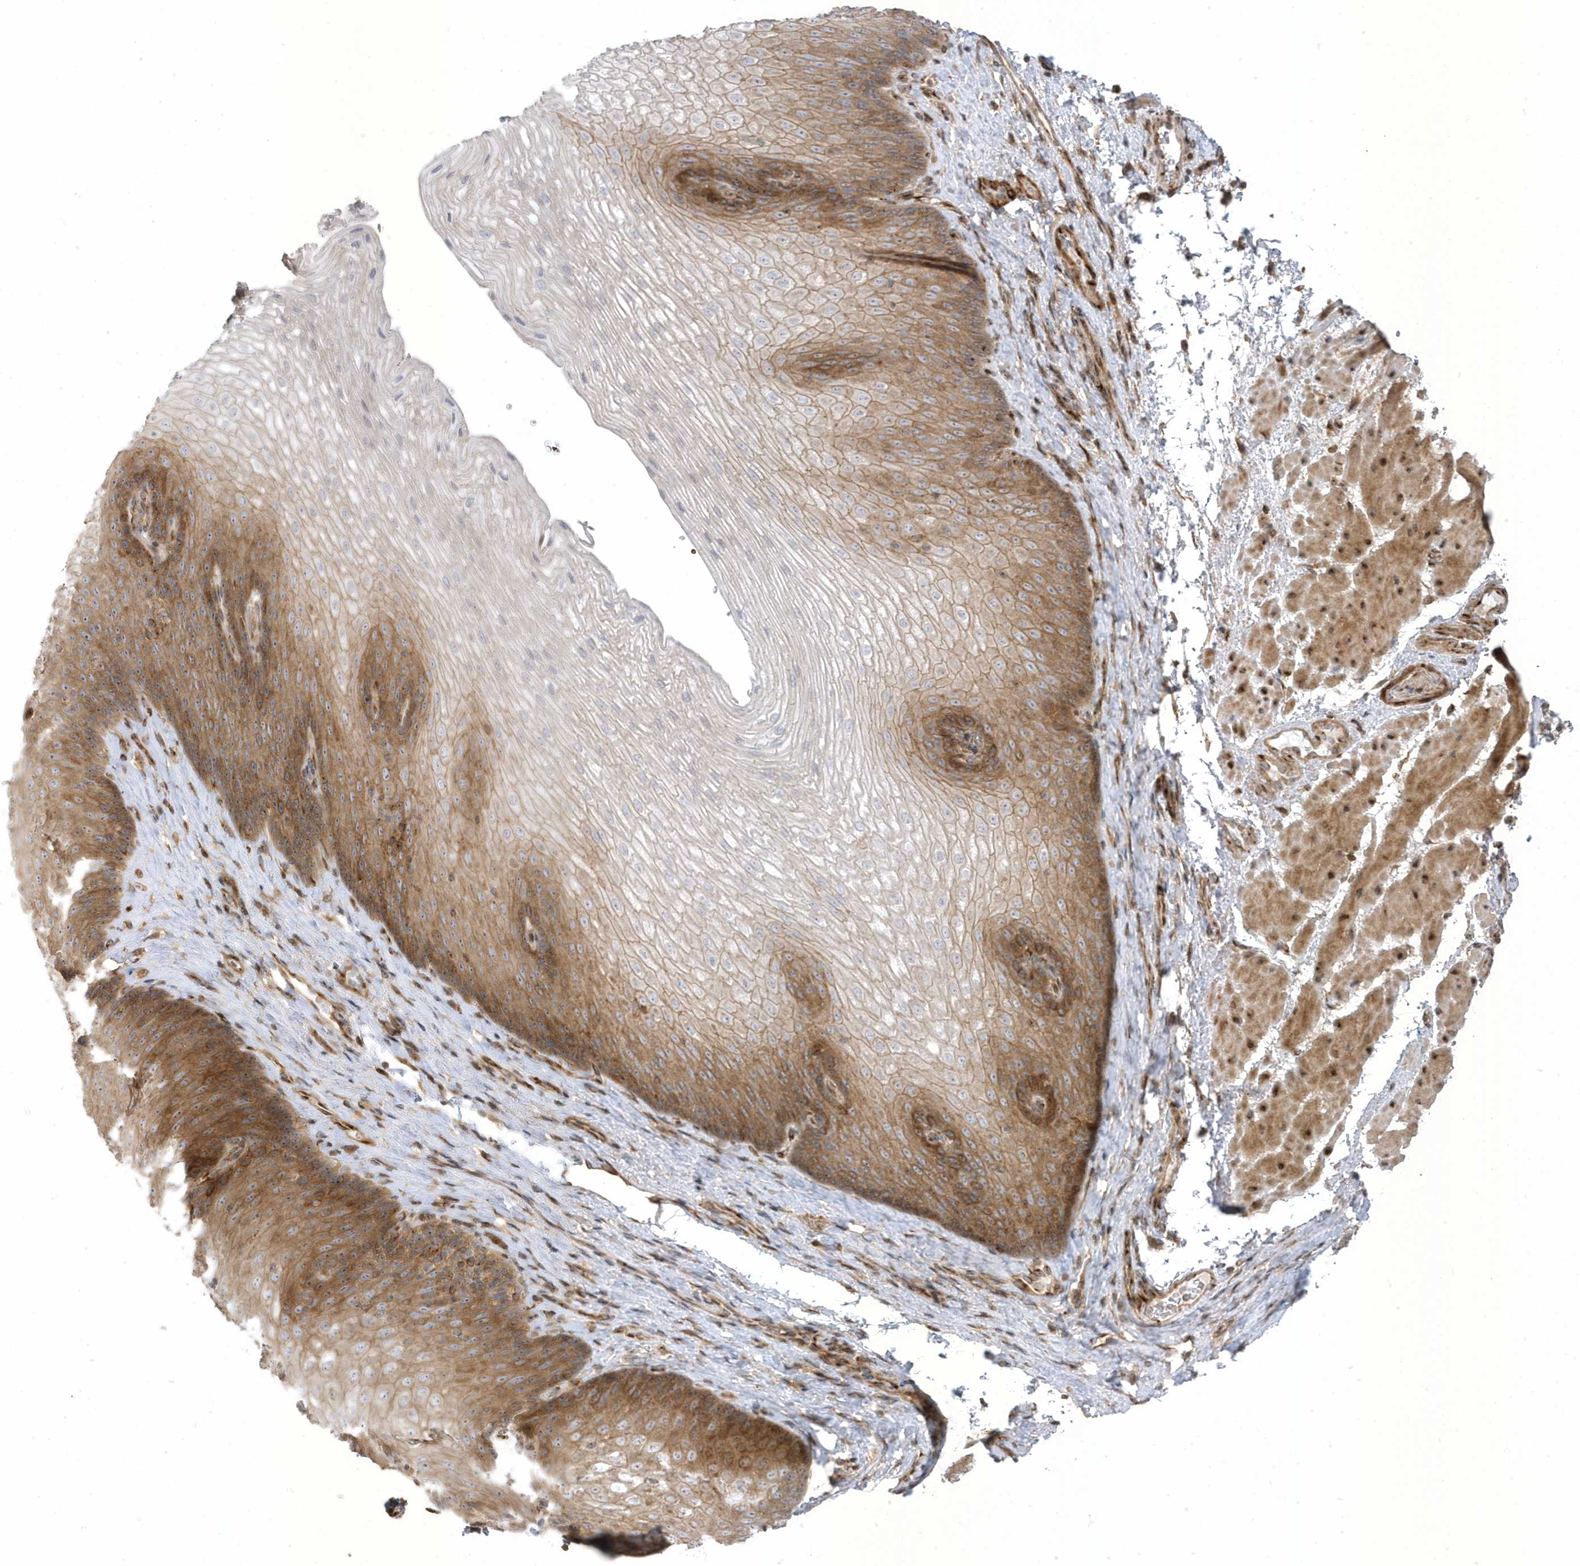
{"staining": {"intensity": "moderate", "quantity": "25%-75%", "location": "cytoplasmic/membranous"}, "tissue": "esophagus", "cell_type": "Squamous epithelial cells", "image_type": "normal", "snomed": [{"axis": "morphology", "description": "Normal tissue, NOS"}, {"axis": "topography", "description": "Esophagus"}], "caption": "A photomicrograph showing moderate cytoplasmic/membranous staining in about 25%-75% of squamous epithelial cells in unremarkable esophagus, as visualized by brown immunohistochemical staining.", "gene": "MAP7D3", "patient": {"sex": "female", "age": 66}}